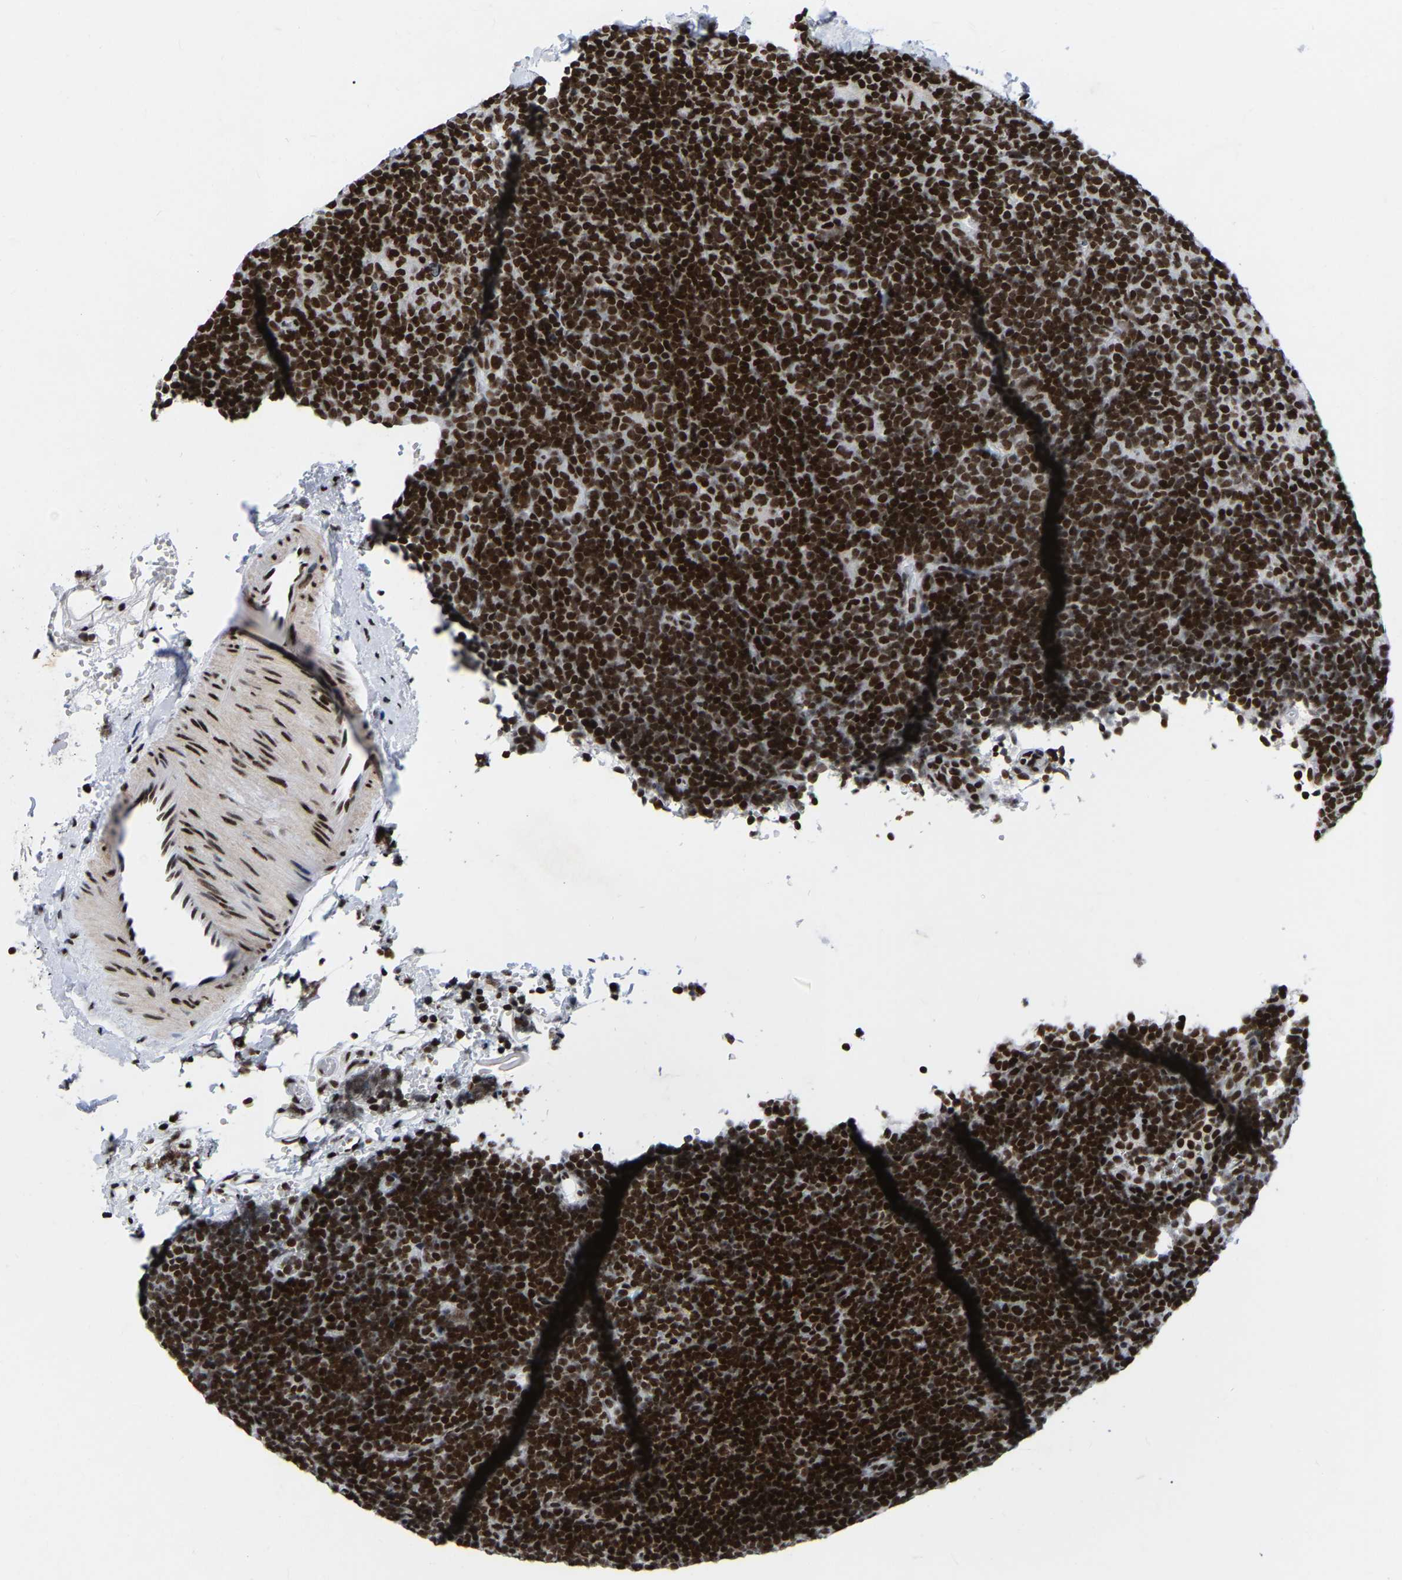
{"staining": {"intensity": "moderate", "quantity": ">75%", "location": "nuclear"}, "tissue": "lymphoma", "cell_type": "Tumor cells", "image_type": "cancer", "snomed": [{"axis": "morphology", "description": "Hodgkin's disease, NOS"}, {"axis": "topography", "description": "Lymph node"}], "caption": "A high-resolution micrograph shows immunohistochemistry (IHC) staining of Hodgkin's disease, which displays moderate nuclear staining in approximately >75% of tumor cells. (Stains: DAB (3,3'-diaminobenzidine) in brown, nuclei in blue, Microscopy: brightfield microscopy at high magnification).", "gene": "PRCC", "patient": {"sex": "female", "age": 57}}